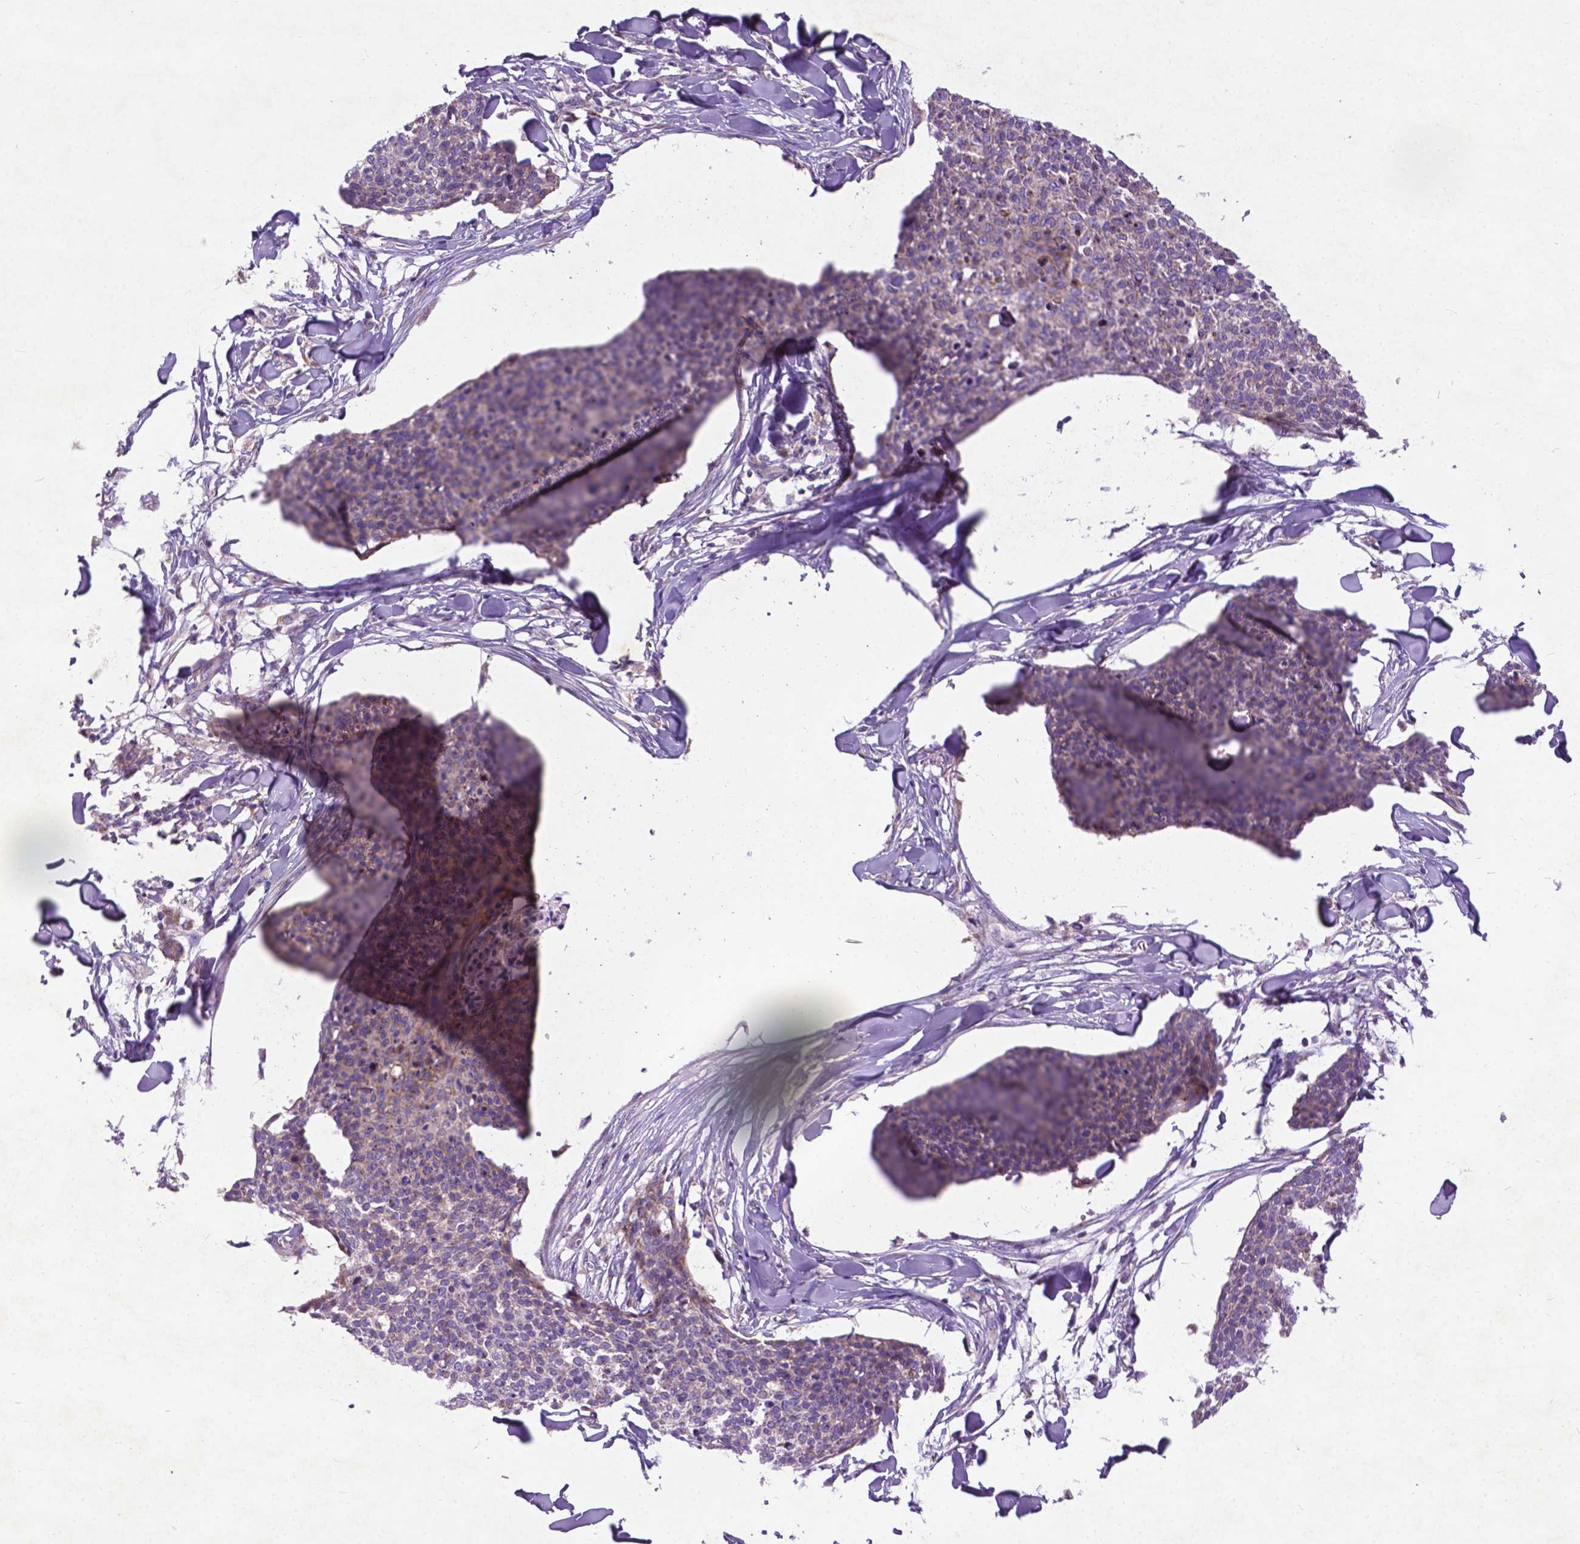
{"staining": {"intensity": "negative", "quantity": "none", "location": "none"}, "tissue": "skin cancer", "cell_type": "Tumor cells", "image_type": "cancer", "snomed": [{"axis": "morphology", "description": "Squamous cell carcinoma, NOS"}, {"axis": "topography", "description": "Skin"}, {"axis": "topography", "description": "Vulva"}], "caption": "IHC photomicrograph of neoplastic tissue: human squamous cell carcinoma (skin) stained with DAB (3,3'-diaminobenzidine) reveals no significant protein staining in tumor cells.", "gene": "ATG4D", "patient": {"sex": "female", "age": 75}}